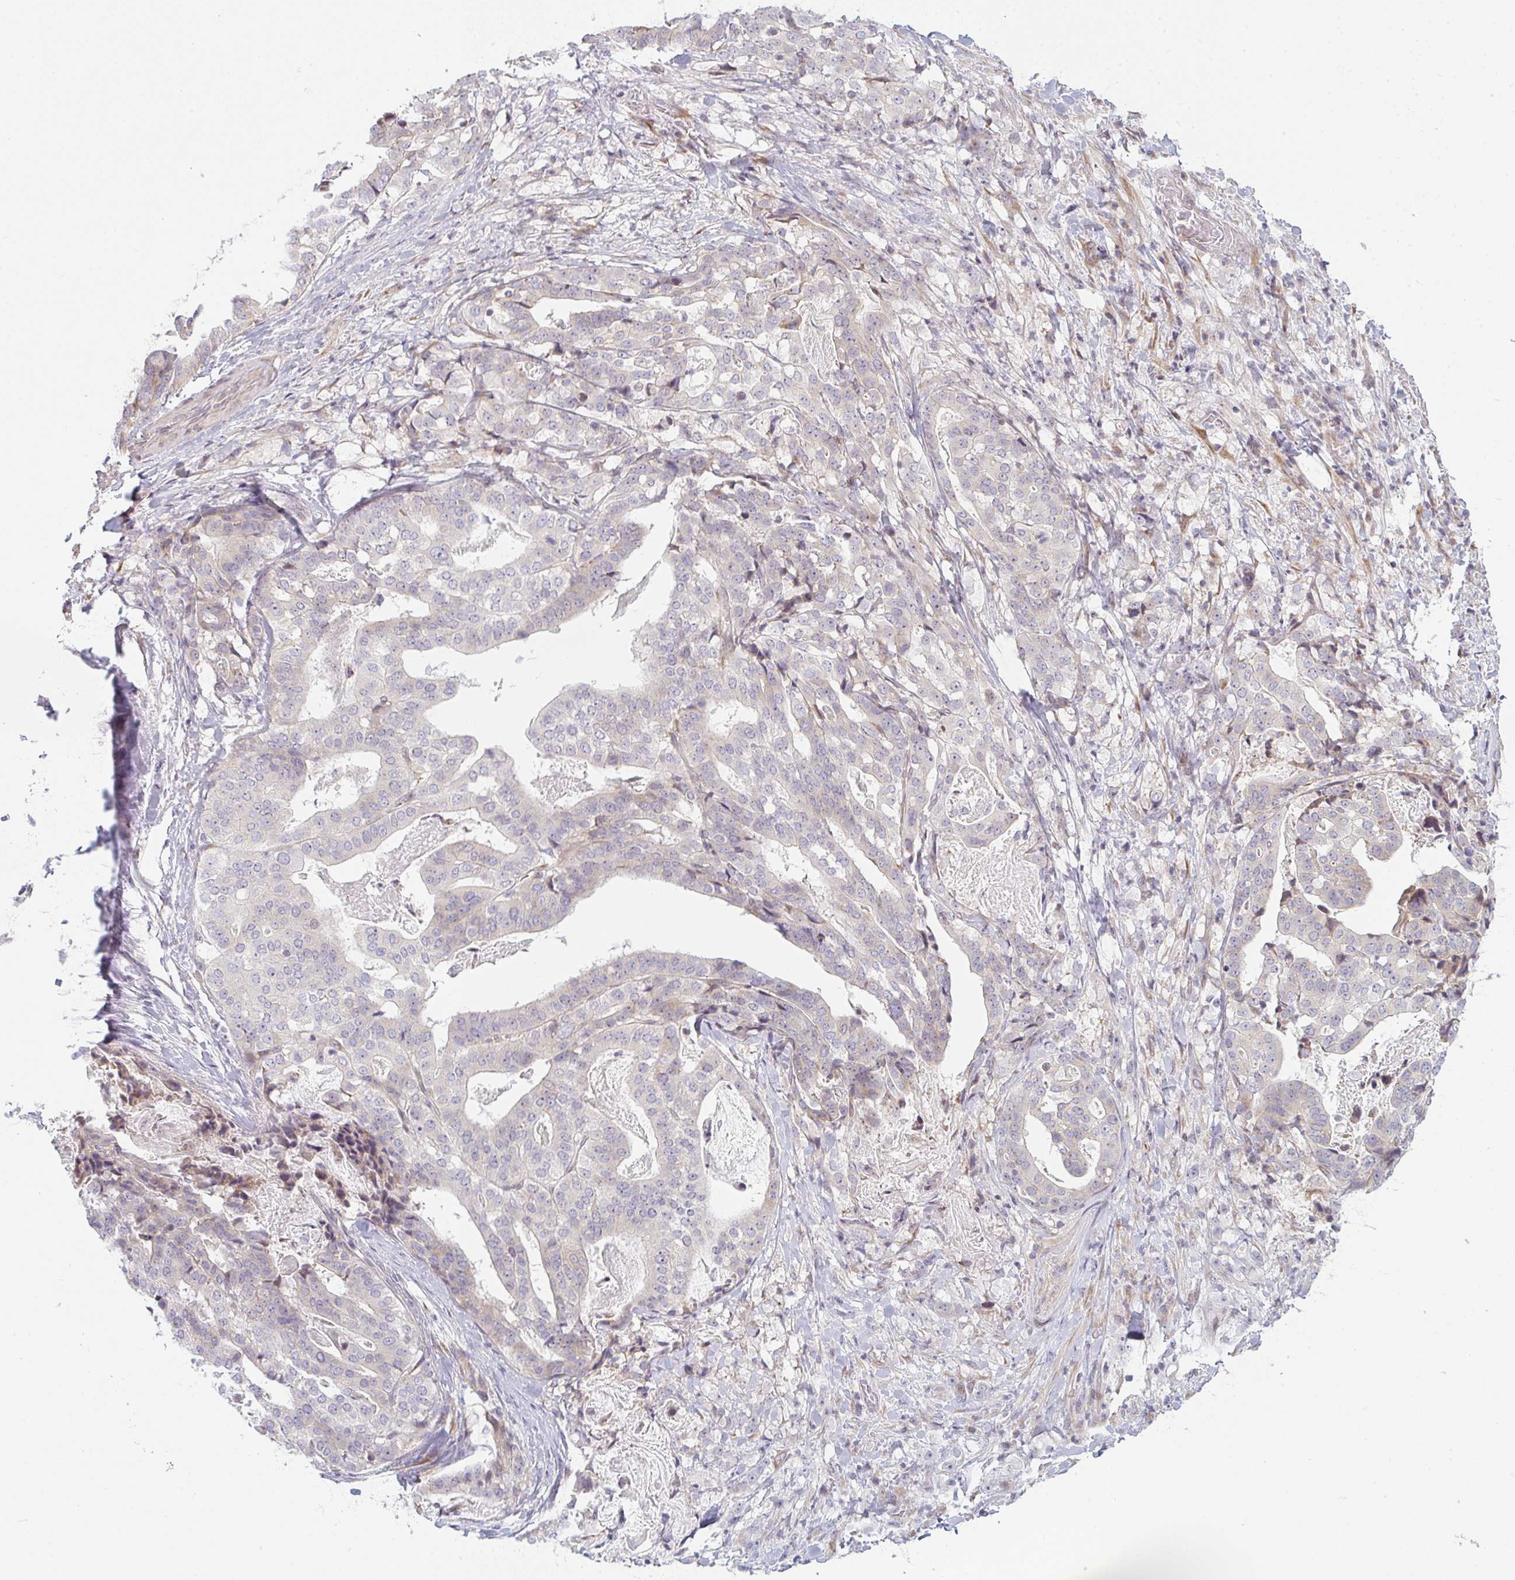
{"staining": {"intensity": "negative", "quantity": "none", "location": "none"}, "tissue": "stomach cancer", "cell_type": "Tumor cells", "image_type": "cancer", "snomed": [{"axis": "morphology", "description": "Adenocarcinoma, NOS"}, {"axis": "topography", "description": "Stomach"}], "caption": "Tumor cells show no significant protein staining in stomach cancer. (Stains: DAB (3,3'-diaminobenzidine) IHC with hematoxylin counter stain, Microscopy: brightfield microscopy at high magnification).", "gene": "TMEM237", "patient": {"sex": "male", "age": 48}}